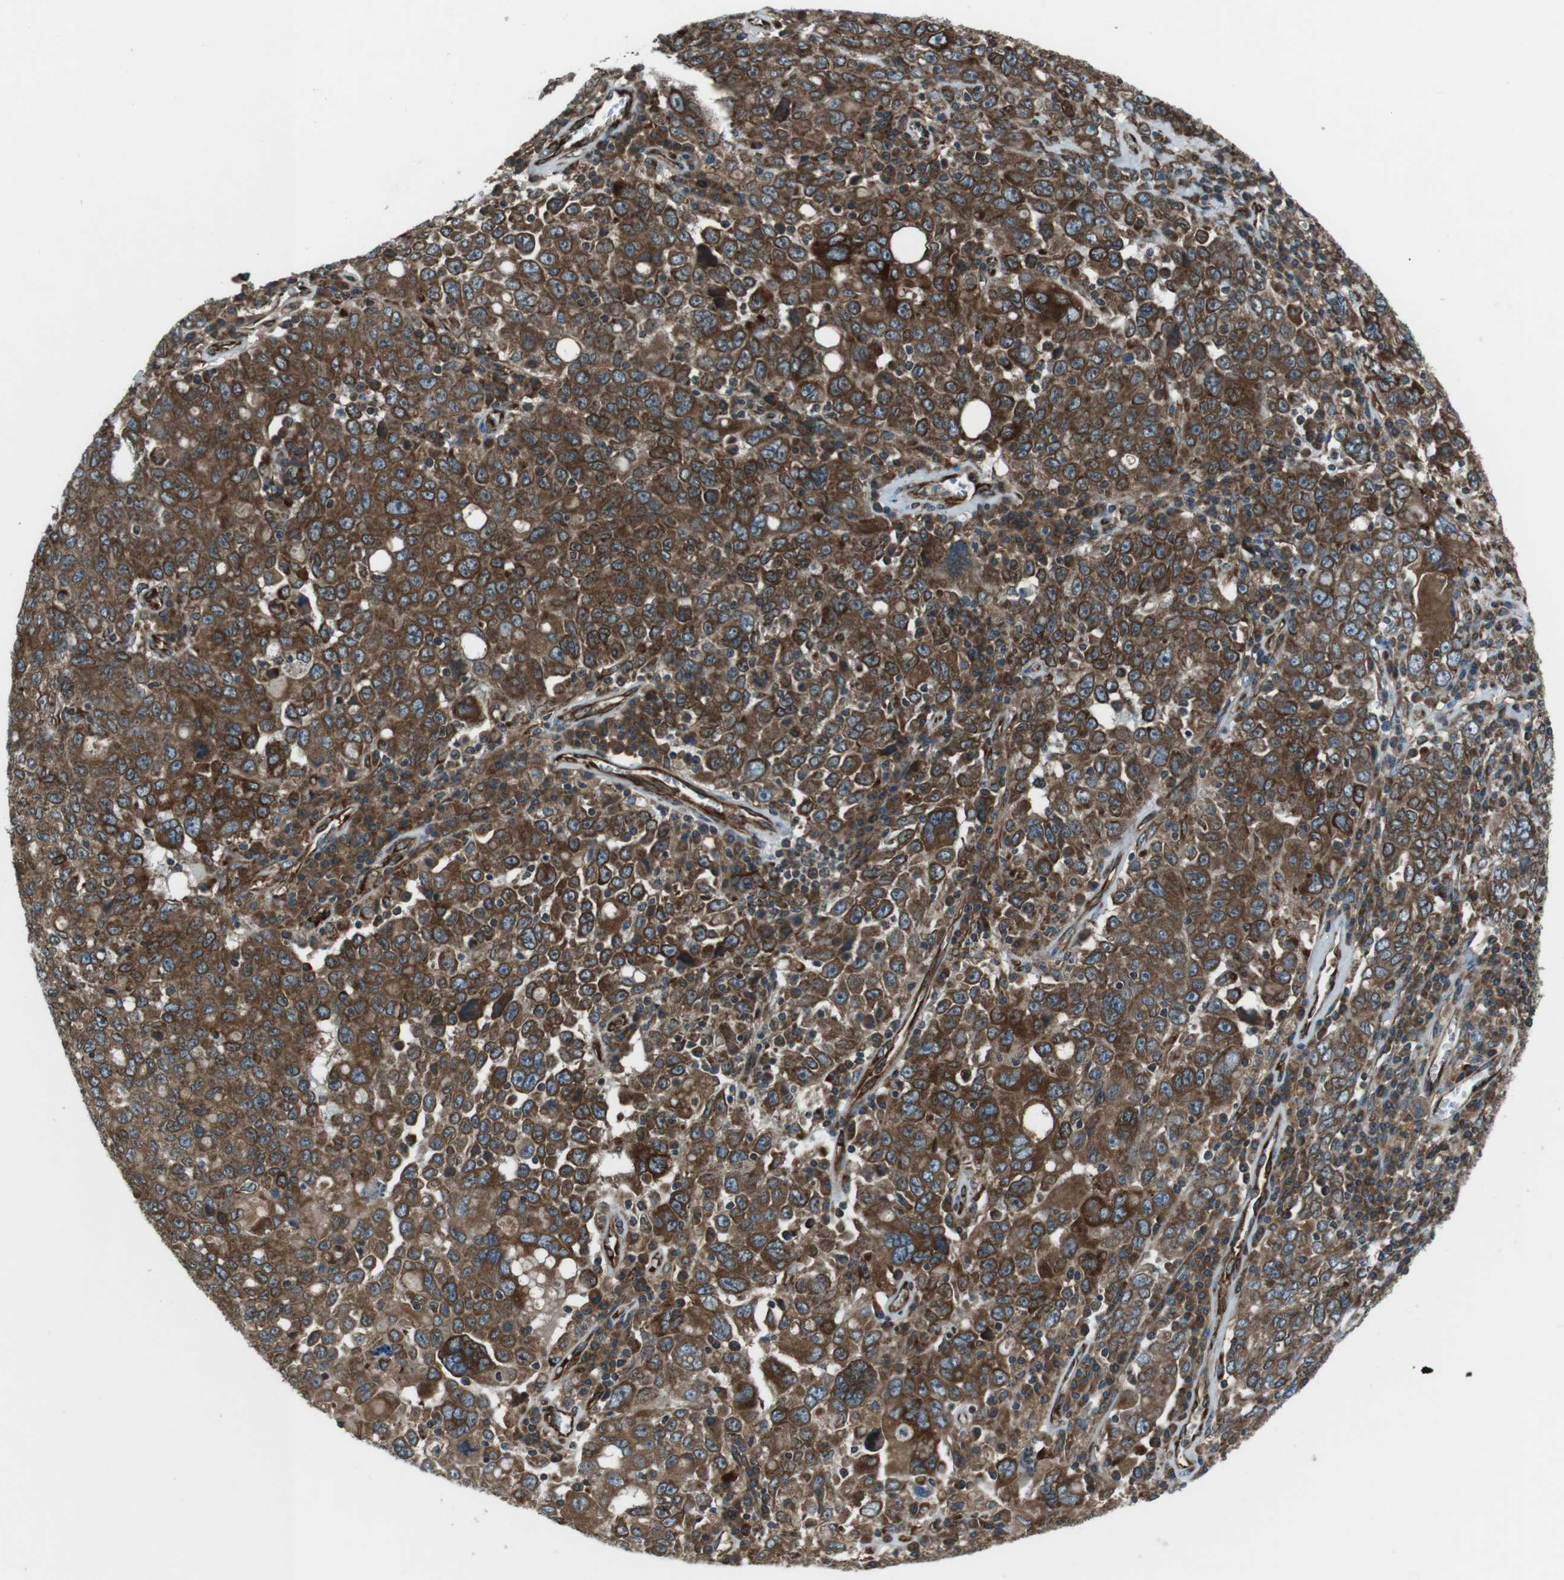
{"staining": {"intensity": "strong", "quantity": ">75%", "location": "cytoplasmic/membranous"}, "tissue": "ovarian cancer", "cell_type": "Tumor cells", "image_type": "cancer", "snomed": [{"axis": "morphology", "description": "Carcinoma, endometroid"}, {"axis": "topography", "description": "Ovary"}], "caption": "Protein staining of ovarian cancer tissue exhibits strong cytoplasmic/membranous staining in approximately >75% of tumor cells.", "gene": "KTN1", "patient": {"sex": "female", "age": 62}}